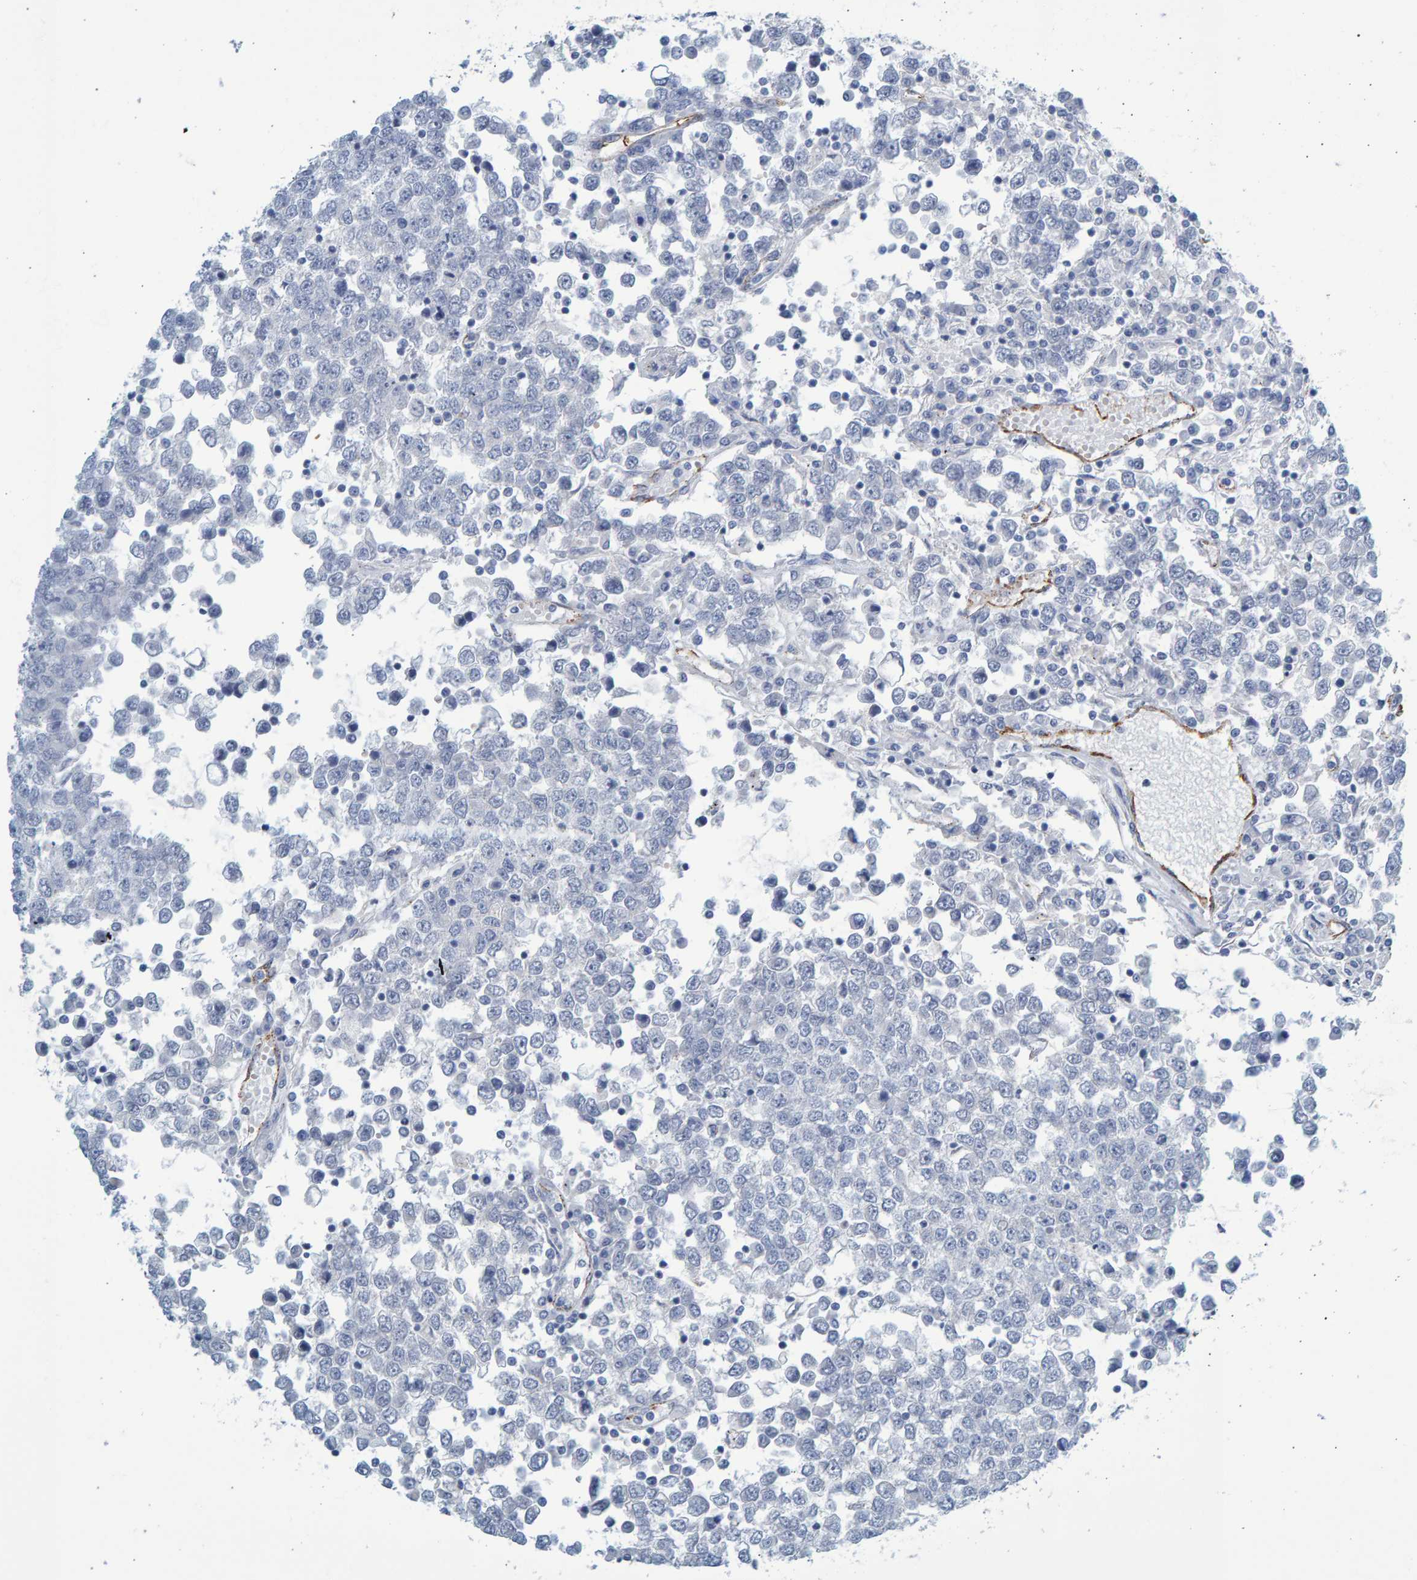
{"staining": {"intensity": "negative", "quantity": "none", "location": "none"}, "tissue": "testis cancer", "cell_type": "Tumor cells", "image_type": "cancer", "snomed": [{"axis": "morphology", "description": "Seminoma, NOS"}, {"axis": "topography", "description": "Testis"}], "caption": "DAB immunohistochemical staining of testis cancer (seminoma) reveals no significant positivity in tumor cells.", "gene": "SLC34A3", "patient": {"sex": "male", "age": 65}}